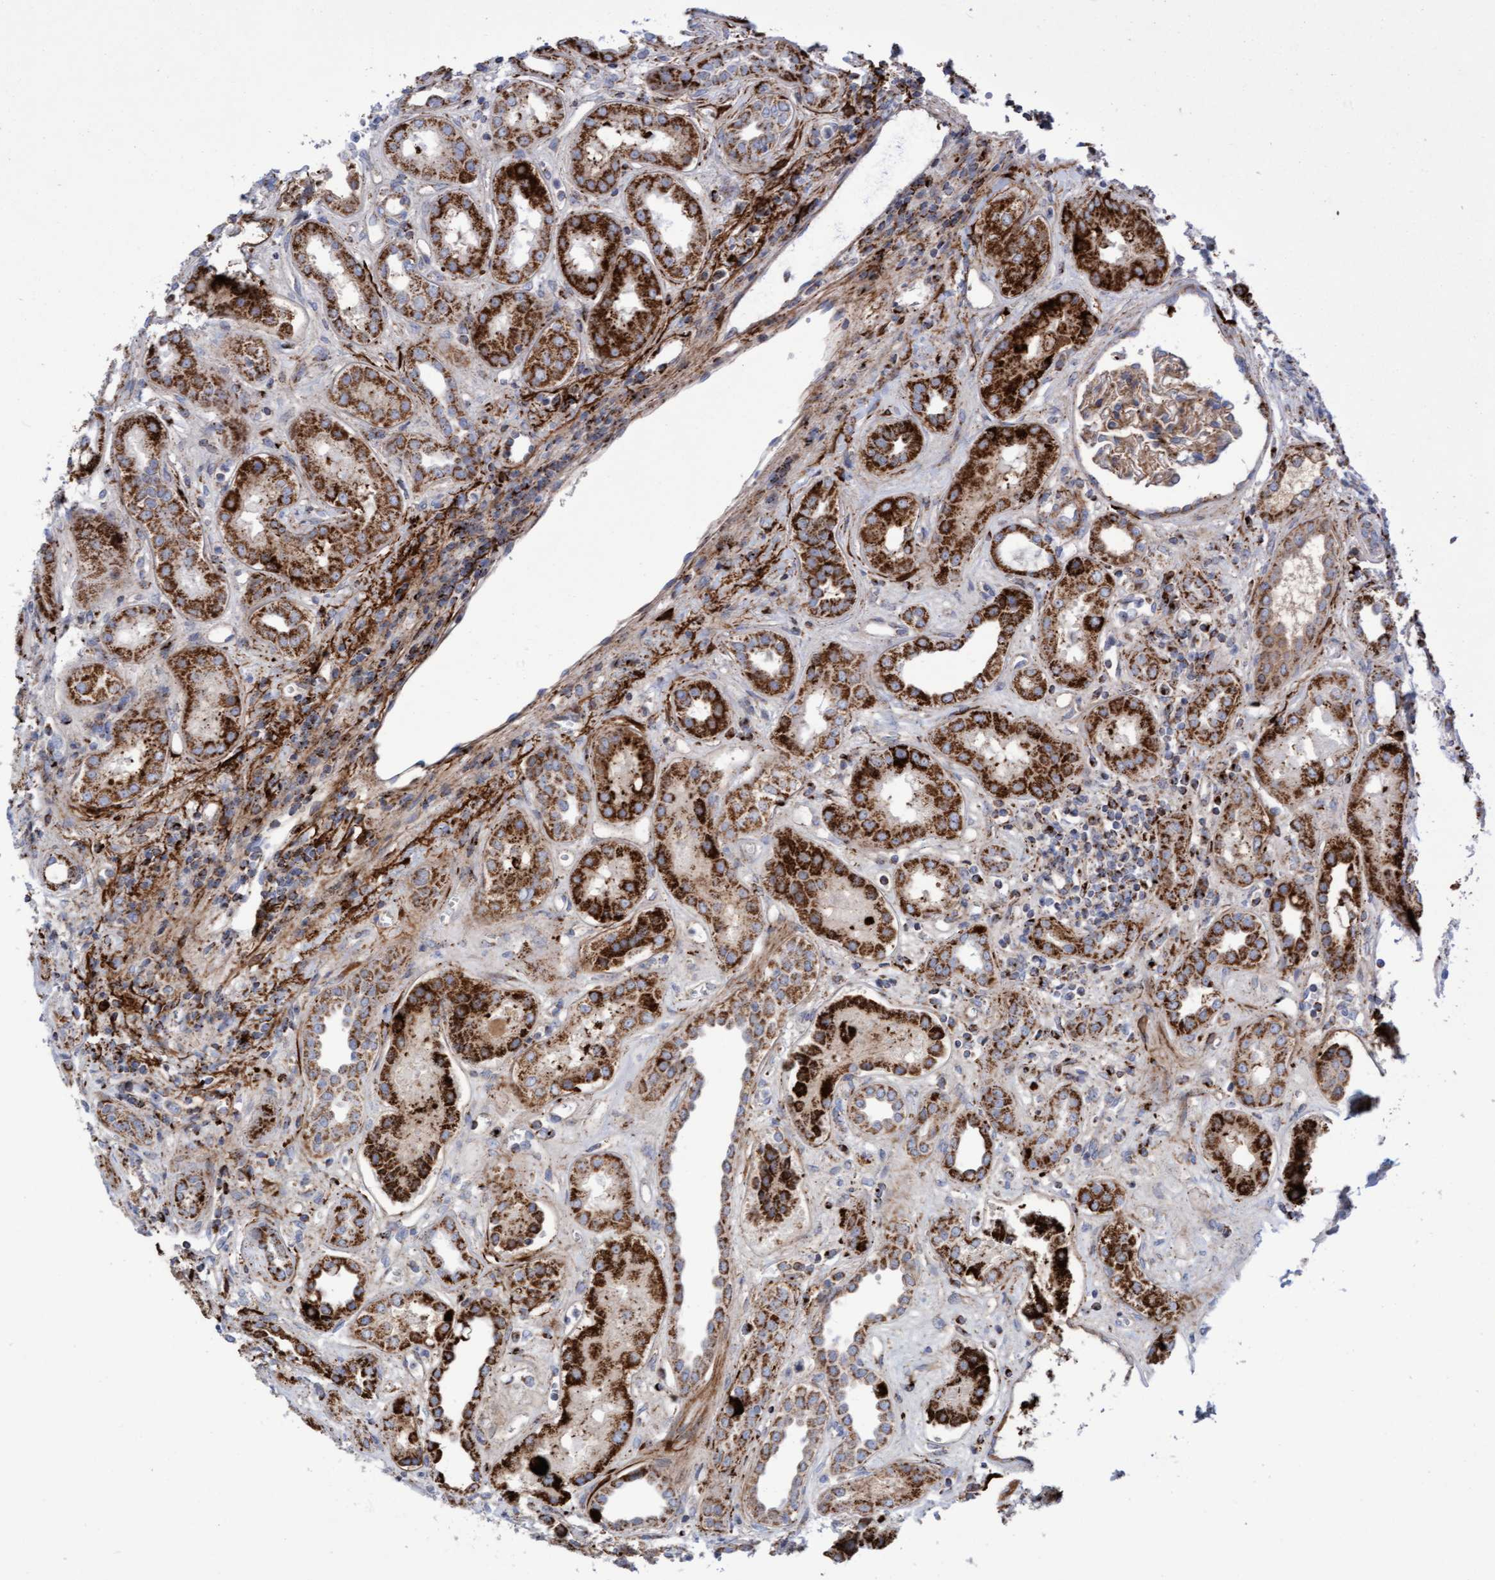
{"staining": {"intensity": "moderate", "quantity": "25%-75%", "location": "cytoplasmic/membranous"}, "tissue": "kidney", "cell_type": "Cells in glomeruli", "image_type": "normal", "snomed": [{"axis": "morphology", "description": "Normal tissue, NOS"}, {"axis": "topography", "description": "Kidney"}], "caption": "A medium amount of moderate cytoplasmic/membranous staining is present in approximately 25%-75% of cells in glomeruli in benign kidney.", "gene": "GGTA1", "patient": {"sex": "male", "age": 59}}